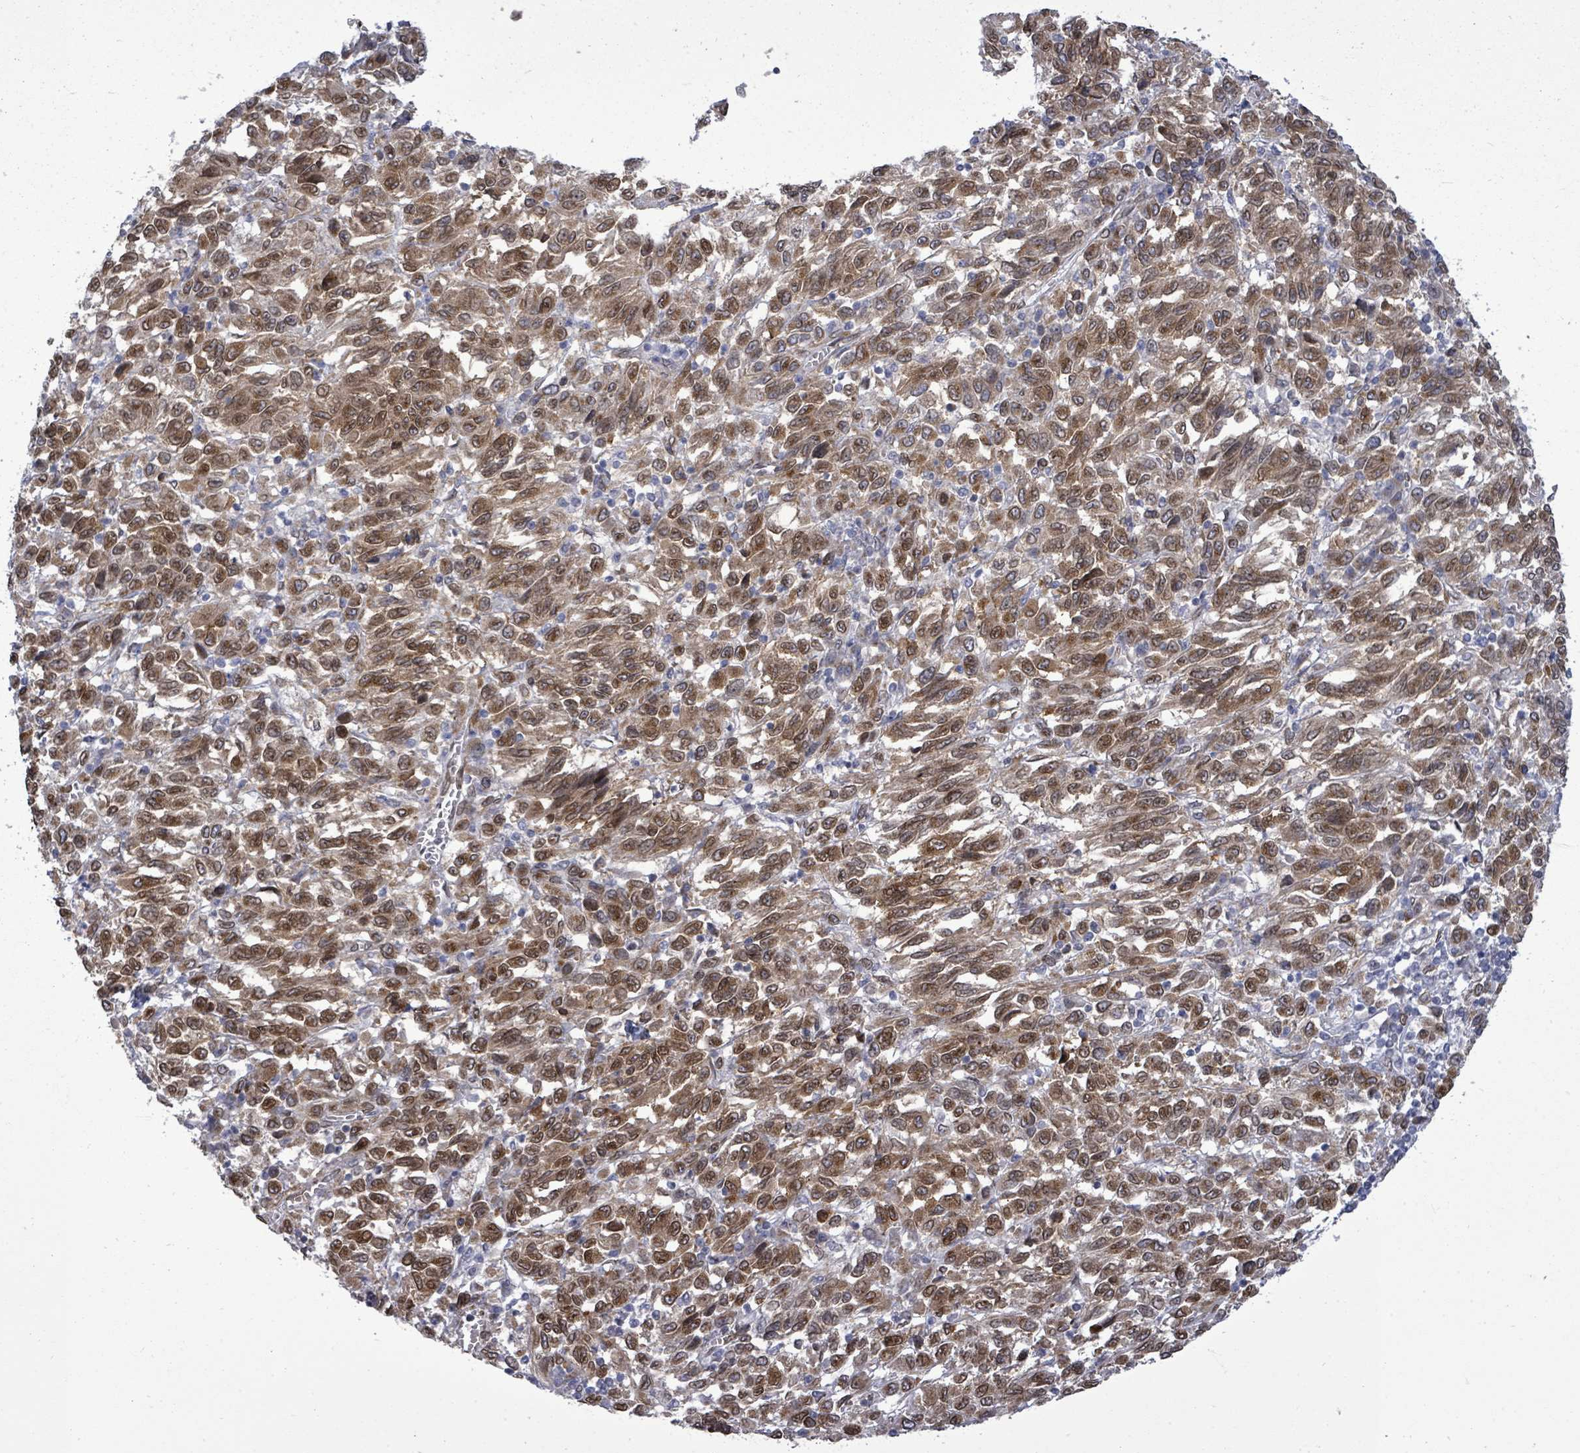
{"staining": {"intensity": "moderate", "quantity": ">75%", "location": "cytoplasmic/membranous,nuclear"}, "tissue": "melanoma", "cell_type": "Tumor cells", "image_type": "cancer", "snomed": [{"axis": "morphology", "description": "Malignant melanoma, Metastatic site"}, {"axis": "topography", "description": "Lung"}], "caption": "IHC (DAB) staining of malignant melanoma (metastatic site) exhibits moderate cytoplasmic/membranous and nuclear protein staining in about >75% of tumor cells.", "gene": "ARFGAP1", "patient": {"sex": "male", "age": 64}}